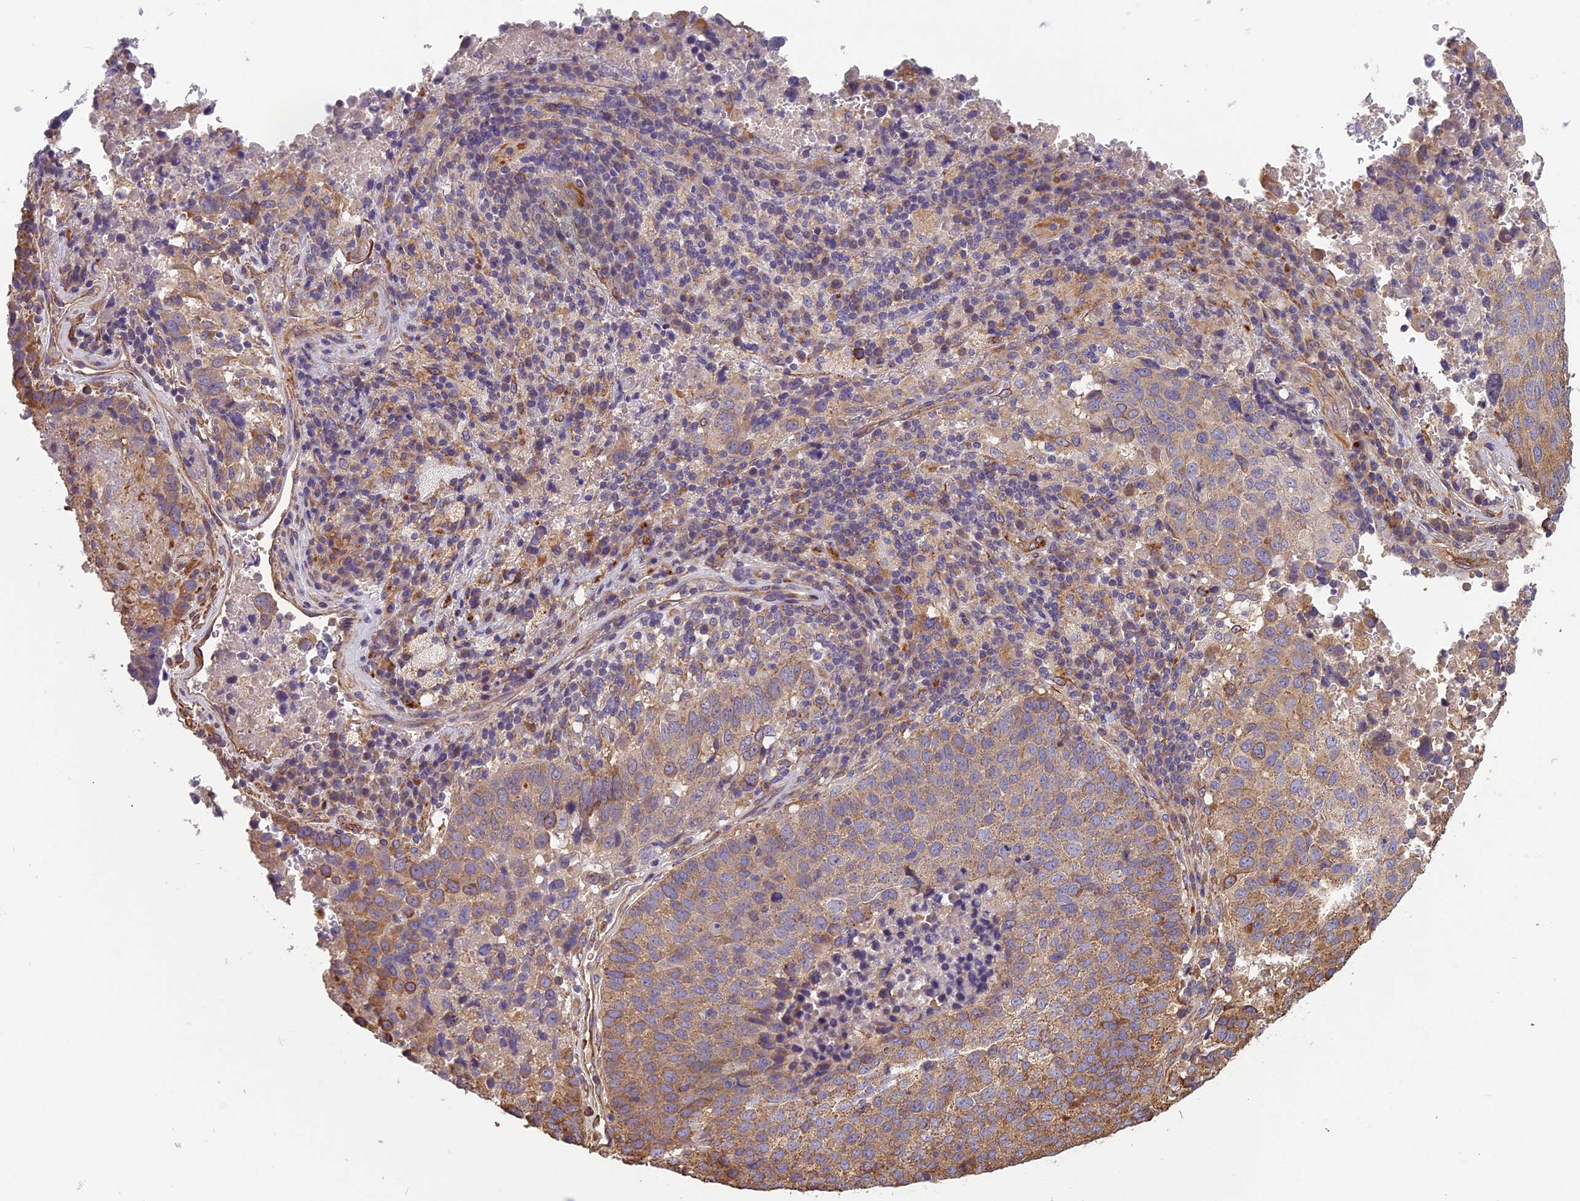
{"staining": {"intensity": "moderate", "quantity": "<25%", "location": "cytoplasmic/membranous"}, "tissue": "lung cancer", "cell_type": "Tumor cells", "image_type": "cancer", "snomed": [{"axis": "morphology", "description": "Squamous cell carcinoma, NOS"}, {"axis": "topography", "description": "Lung"}], "caption": "This is a histology image of immunohistochemistry (IHC) staining of lung cancer (squamous cell carcinoma), which shows moderate positivity in the cytoplasmic/membranous of tumor cells.", "gene": "SPDL1", "patient": {"sex": "male", "age": 73}}